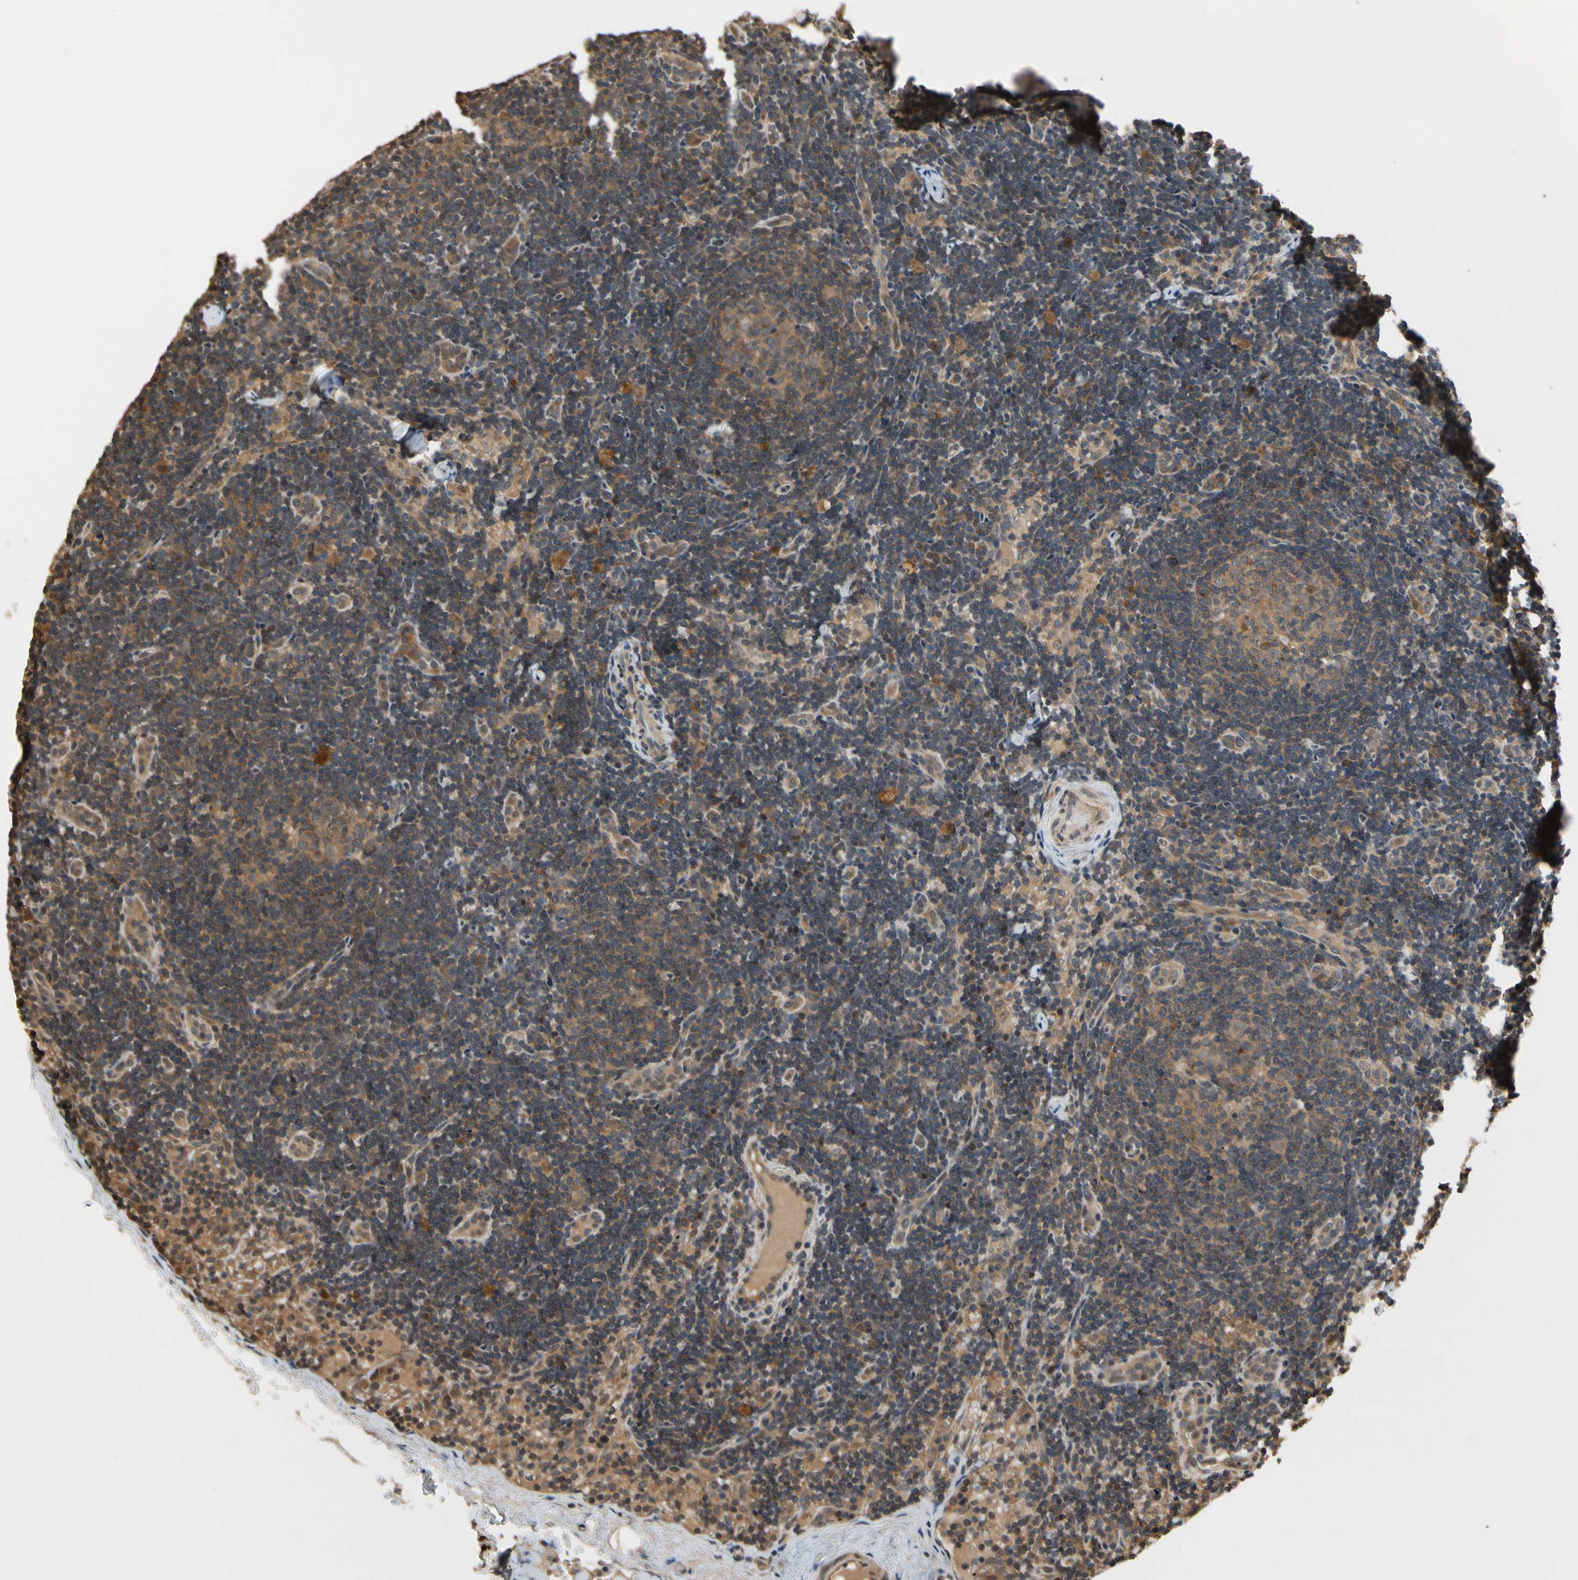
{"staining": {"intensity": "moderate", "quantity": ">75%", "location": "cytoplasmic/membranous"}, "tissue": "lymph node", "cell_type": "Germinal center cells", "image_type": "normal", "snomed": [{"axis": "morphology", "description": "Normal tissue, NOS"}, {"axis": "topography", "description": "Lymph node"}], "caption": "High-magnification brightfield microscopy of normal lymph node stained with DAB (3,3'-diaminobenzidine) (brown) and counterstained with hematoxylin (blue). germinal center cells exhibit moderate cytoplasmic/membranous staining is seen in about>75% of cells.", "gene": "TMEM230", "patient": {"sex": "female", "age": 14}}